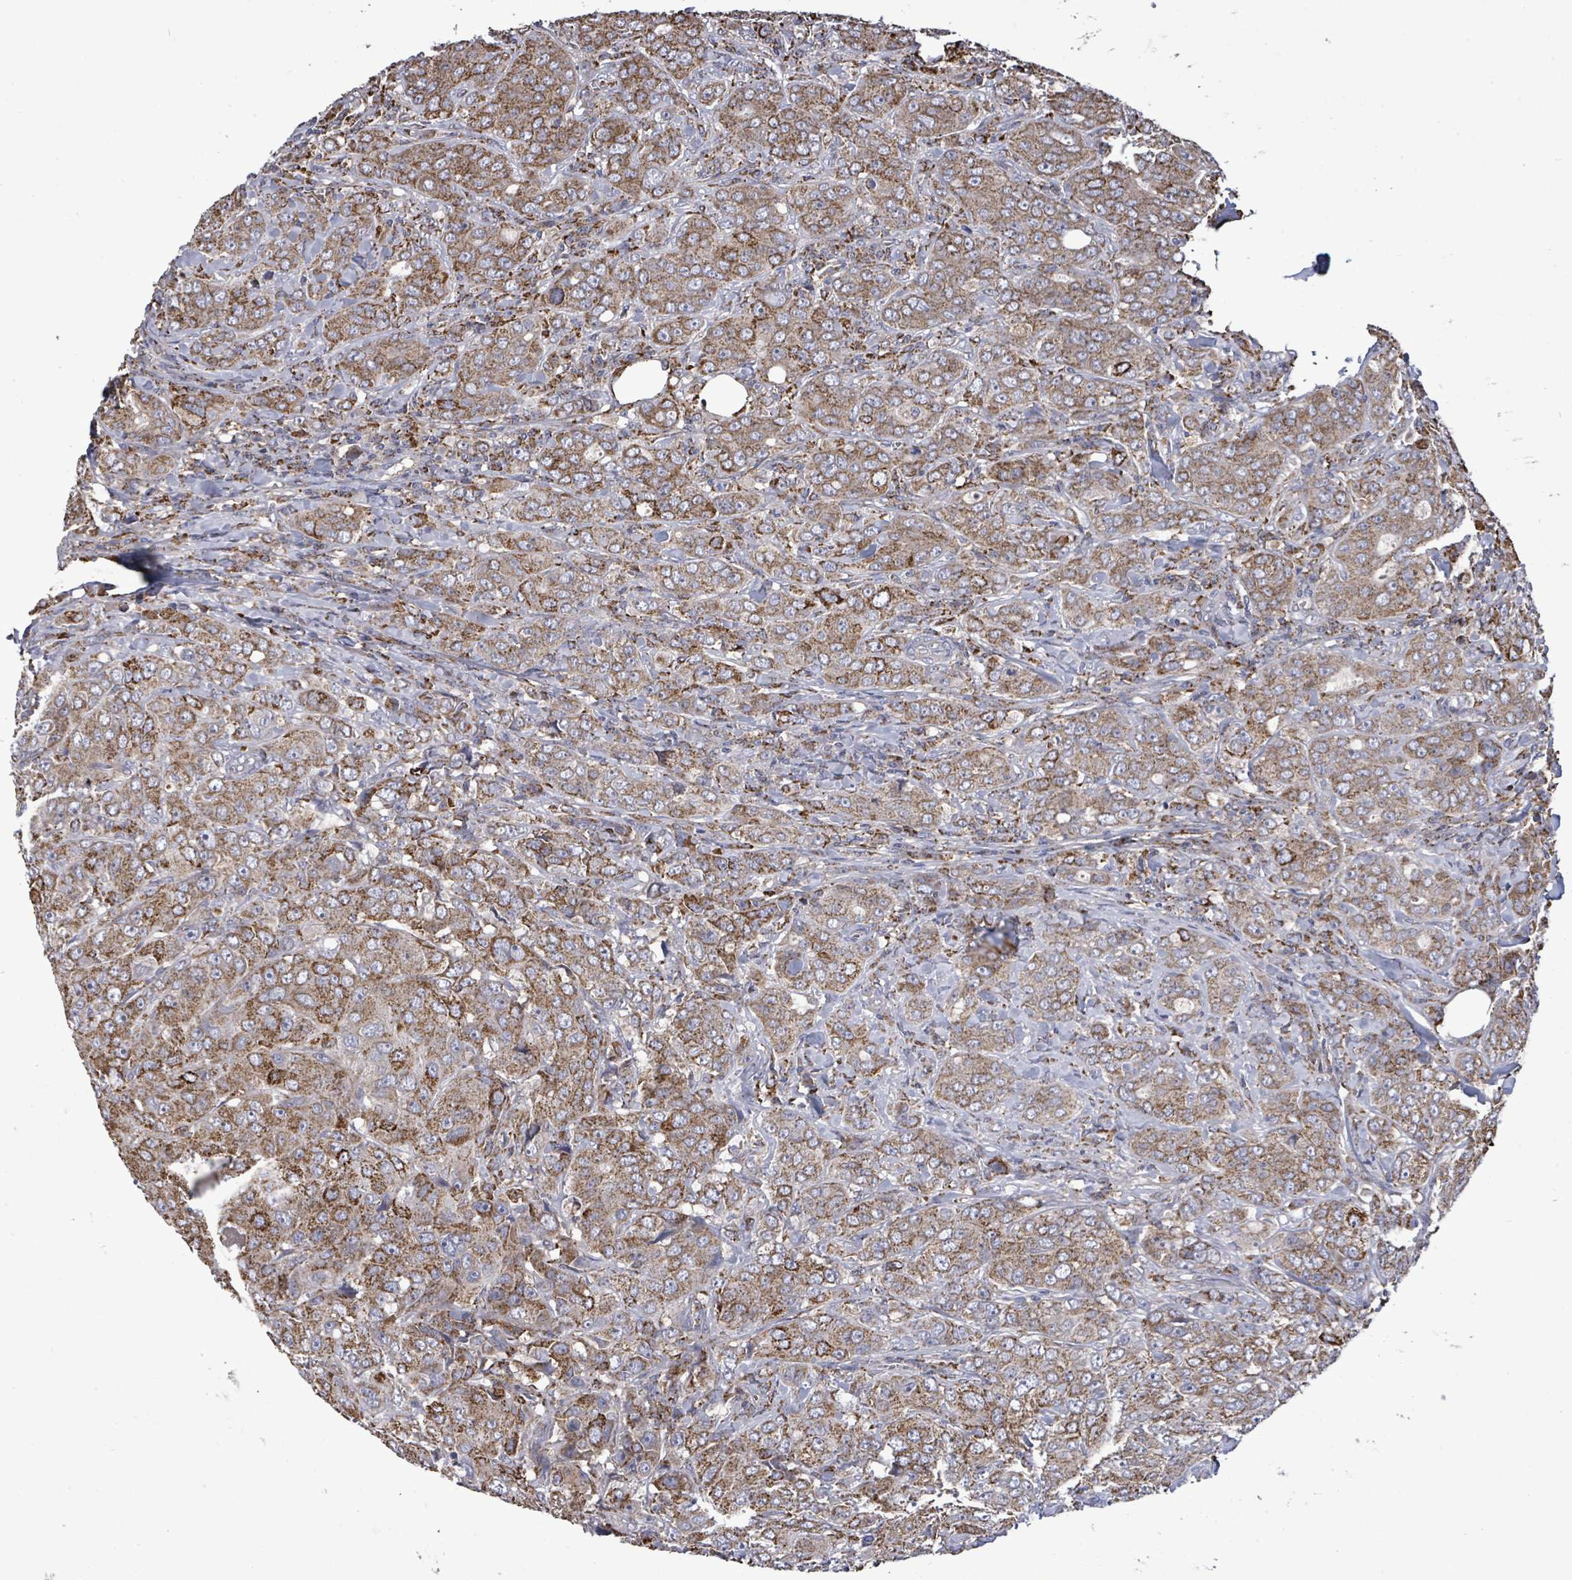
{"staining": {"intensity": "strong", "quantity": ">75%", "location": "cytoplasmic/membranous"}, "tissue": "breast cancer", "cell_type": "Tumor cells", "image_type": "cancer", "snomed": [{"axis": "morphology", "description": "Duct carcinoma"}, {"axis": "topography", "description": "Breast"}], "caption": "Protein analysis of breast cancer (infiltrating ductal carcinoma) tissue reveals strong cytoplasmic/membranous expression in about >75% of tumor cells. Immunohistochemistry (ihc) stains the protein of interest in brown and the nuclei are stained blue.", "gene": "MTMR12", "patient": {"sex": "female", "age": 43}}